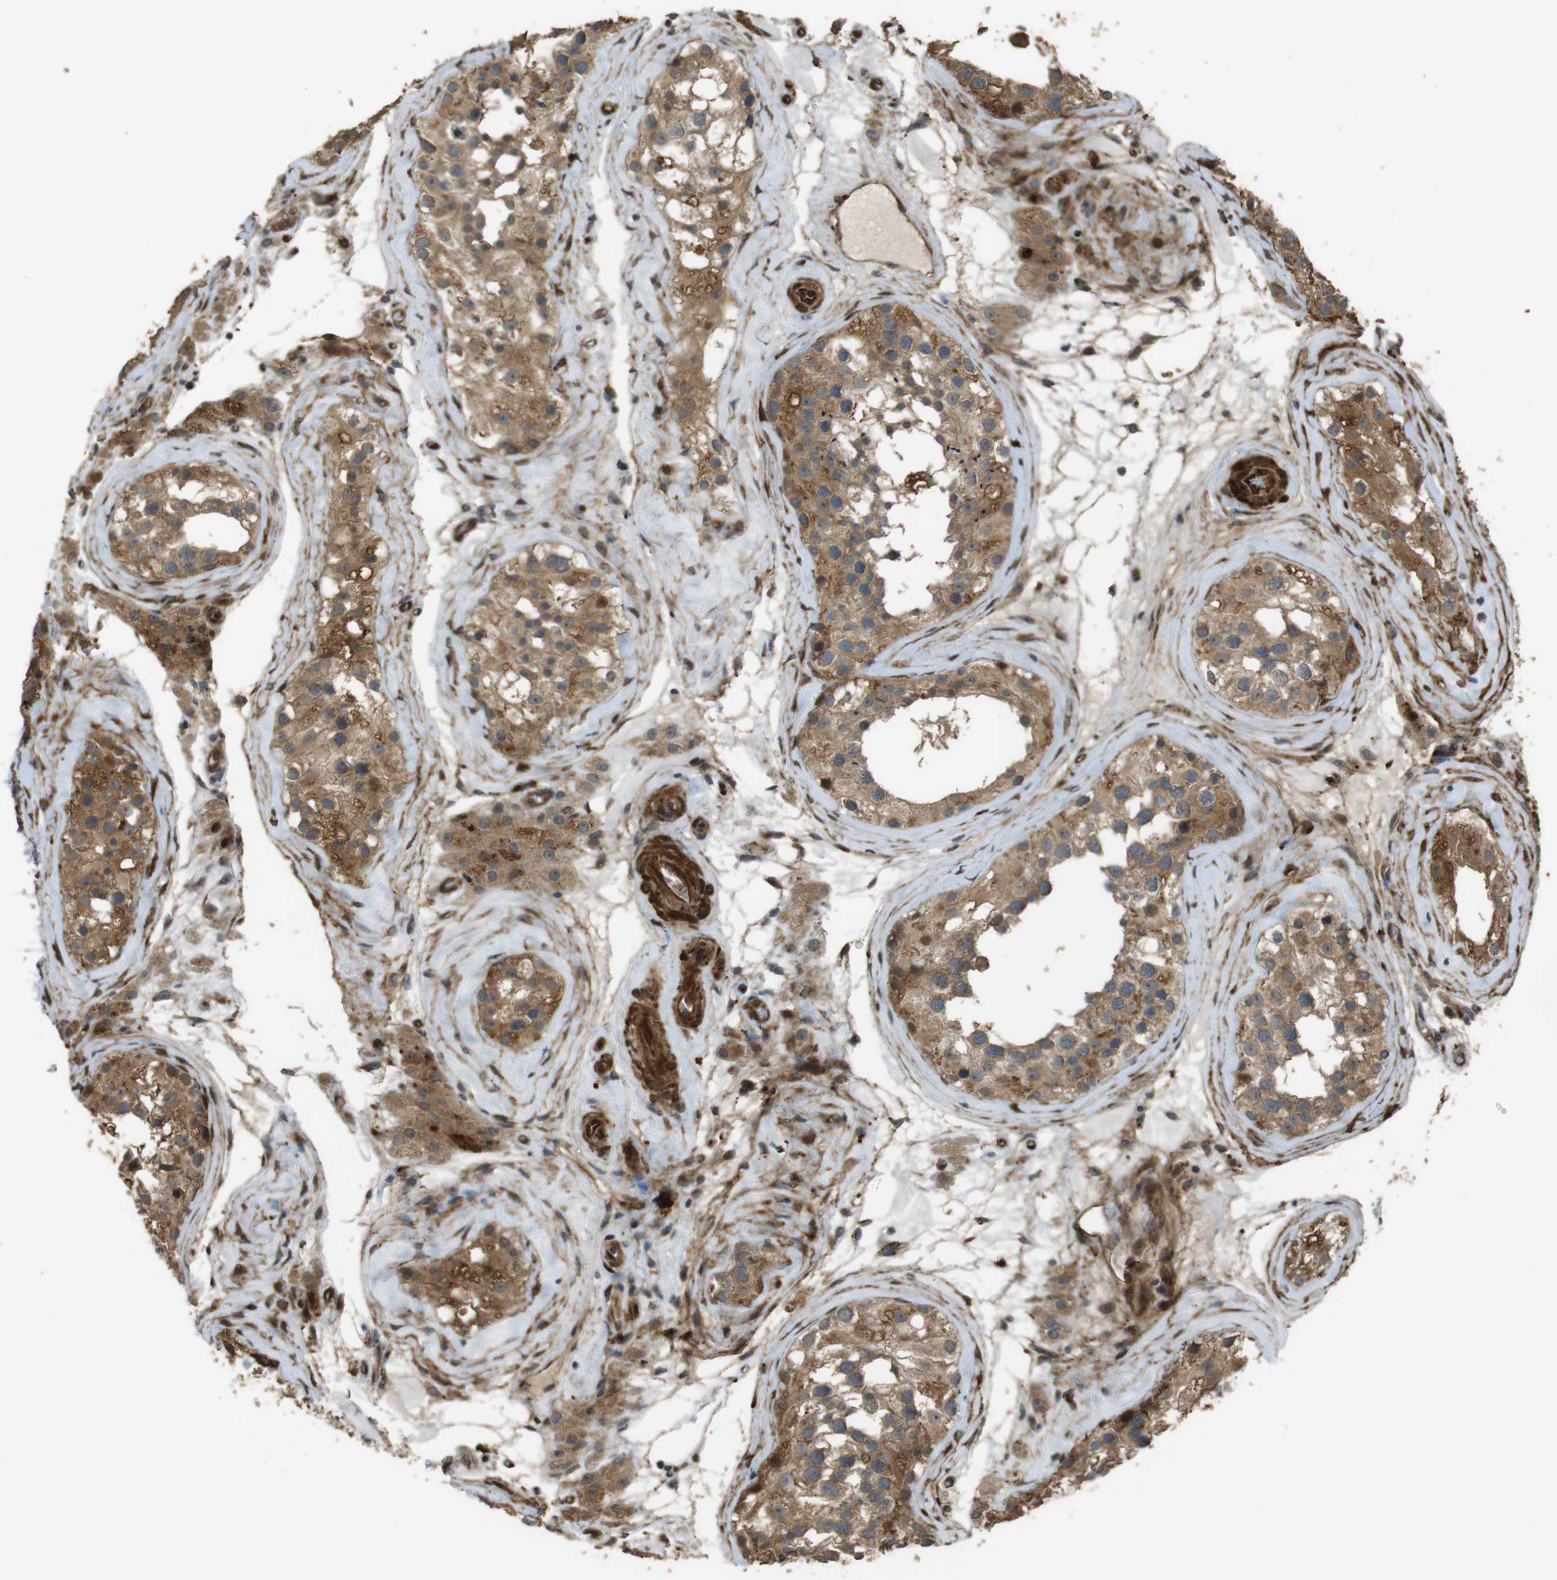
{"staining": {"intensity": "moderate", "quantity": ">75%", "location": "cytoplasmic/membranous"}, "tissue": "testis", "cell_type": "Cells in seminiferous ducts", "image_type": "normal", "snomed": [{"axis": "morphology", "description": "Normal tissue, NOS"}, {"axis": "morphology", "description": "Seminoma, NOS"}, {"axis": "topography", "description": "Testis"}], "caption": "An immunohistochemistry (IHC) image of benign tissue is shown. Protein staining in brown labels moderate cytoplasmic/membranous positivity in testis within cells in seminiferous ducts.", "gene": "MSRB3", "patient": {"sex": "male", "age": 71}}